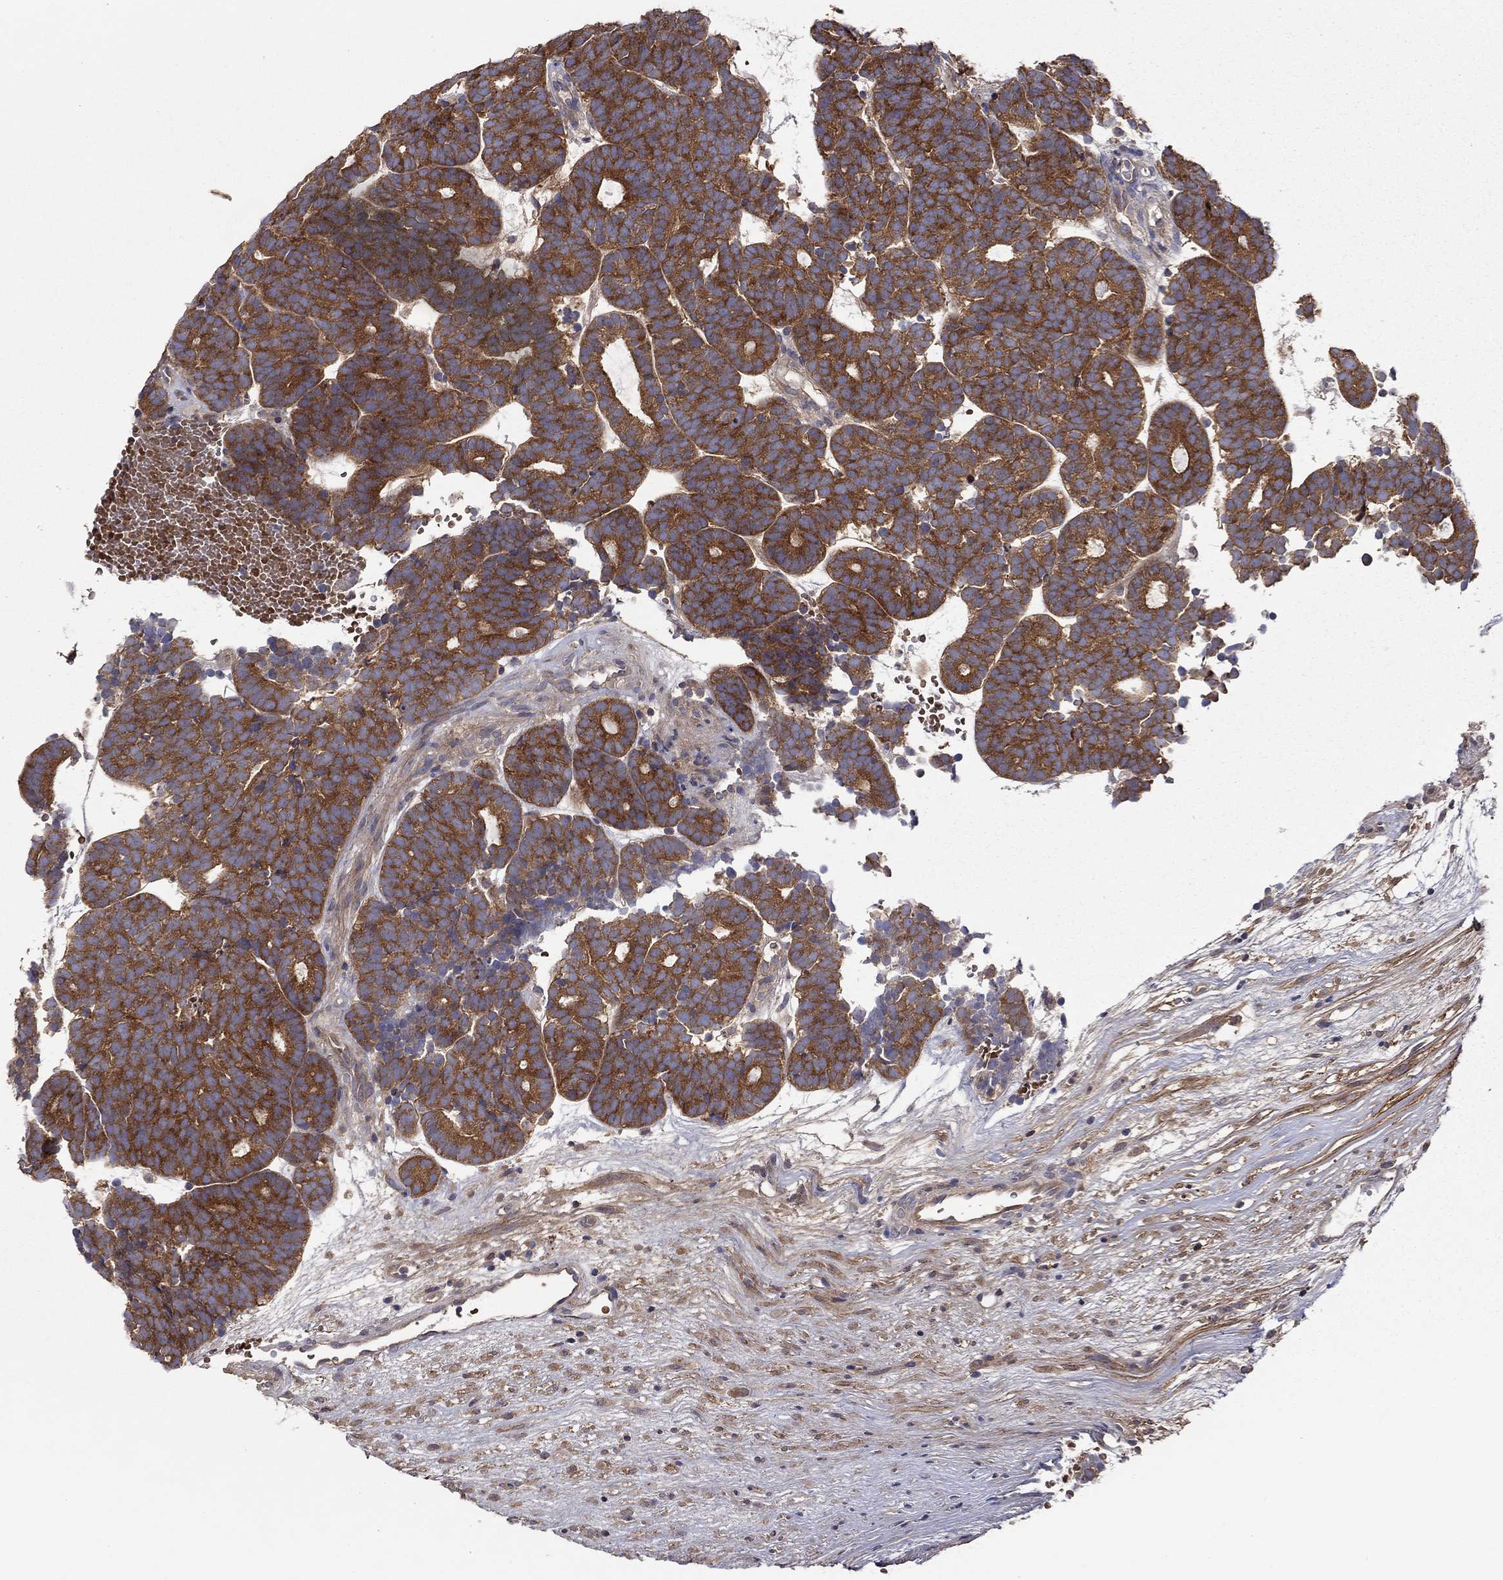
{"staining": {"intensity": "strong", "quantity": ">75%", "location": "cytoplasmic/membranous"}, "tissue": "head and neck cancer", "cell_type": "Tumor cells", "image_type": "cancer", "snomed": [{"axis": "morphology", "description": "Adenocarcinoma, NOS"}, {"axis": "topography", "description": "Head-Neck"}], "caption": "Approximately >75% of tumor cells in adenocarcinoma (head and neck) demonstrate strong cytoplasmic/membranous protein positivity as visualized by brown immunohistochemical staining.", "gene": "RNF123", "patient": {"sex": "female", "age": 81}}